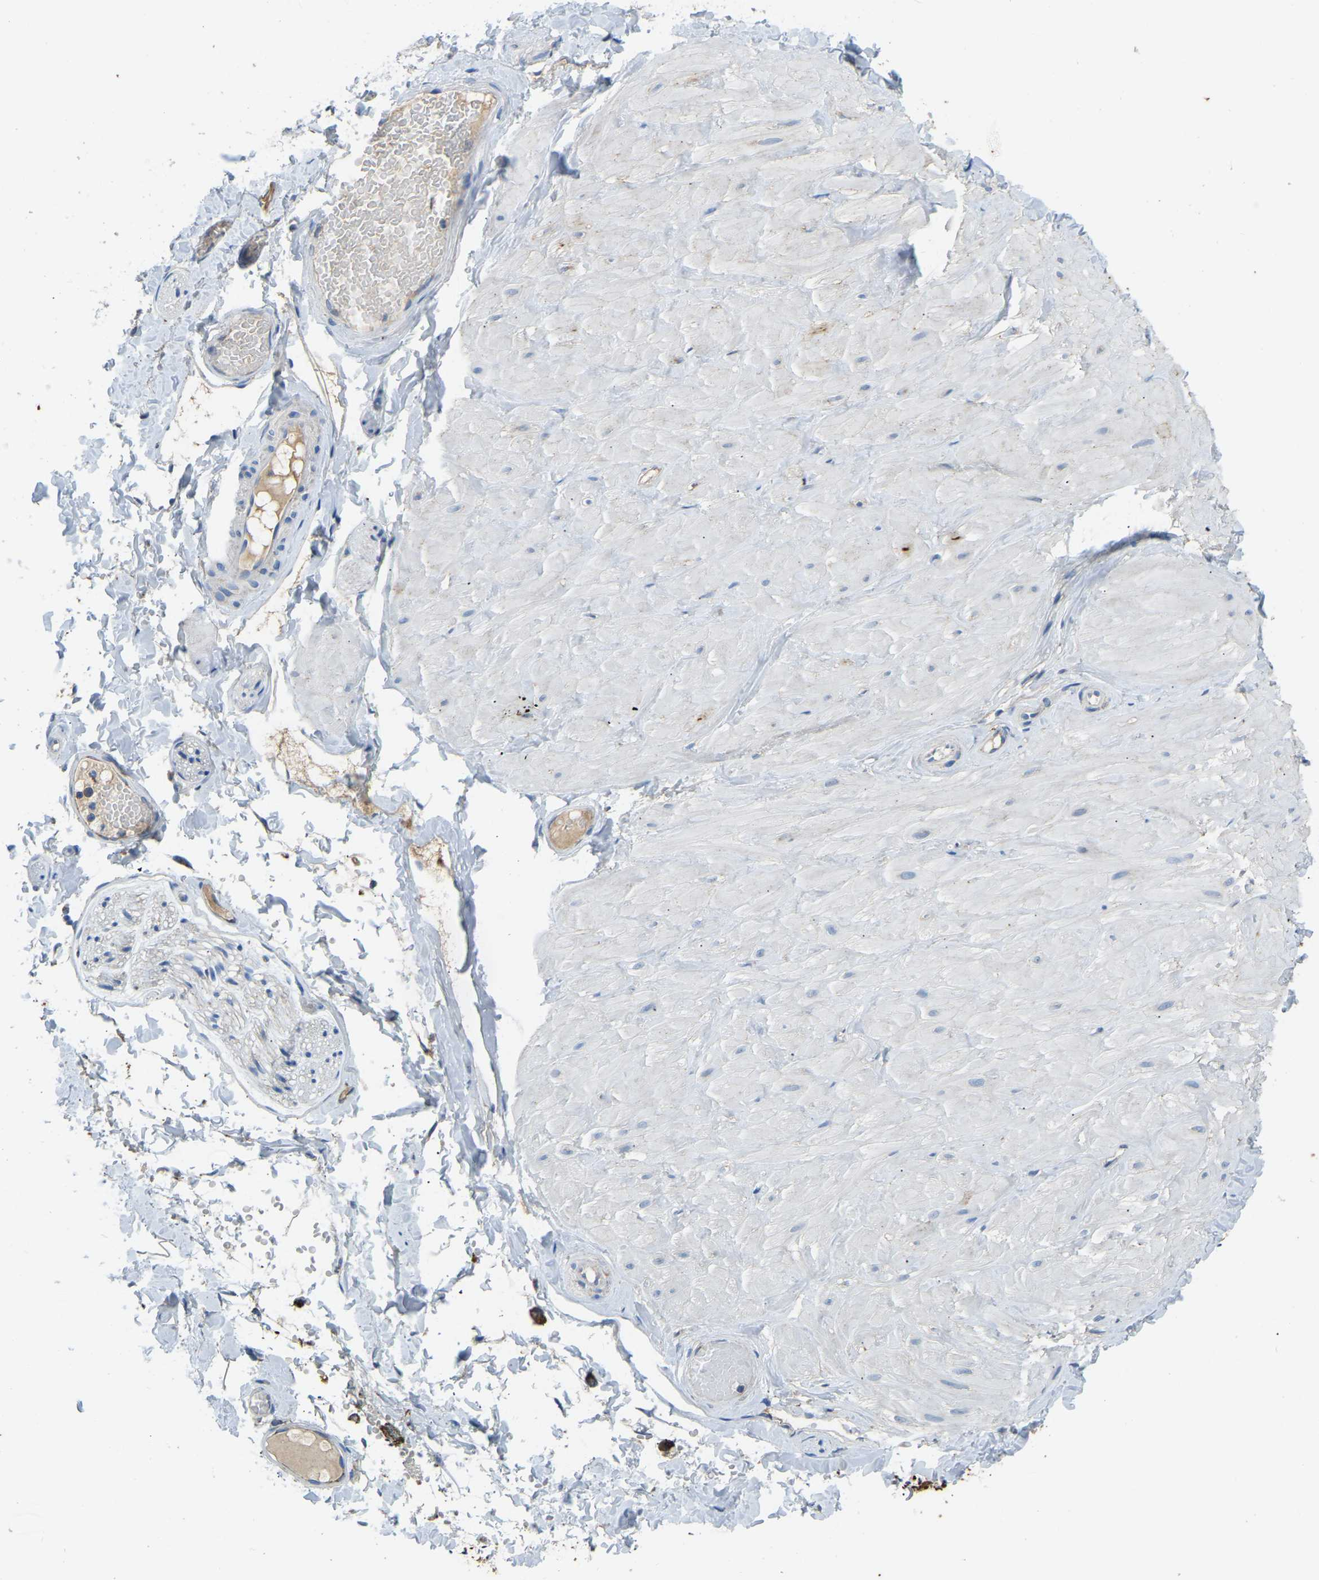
{"staining": {"intensity": "negative", "quantity": "none", "location": "none"}, "tissue": "adipose tissue", "cell_type": "Adipocytes", "image_type": "normal", "snomed": [{"axis": "morphology", "description": "Normal tissue, NOS"}, {"axis": "topography", "description": "Adipose tissue"}, {"axis": "topography", "description": "Vascular tissue"}, {"axis": "topography", "description": "Peripheral nerve tissue"}], "caption": "This is a image of IHC staining of normal adipose tissue, which shows no staining in adipocytes. (Brightfield microscopy of DAB (3,3'-diaminobenzidine) immunohistochemistry (IHC) at high magnification).", "gene": "ZNF200", "patient": {"sex": "male", "age": 25}}